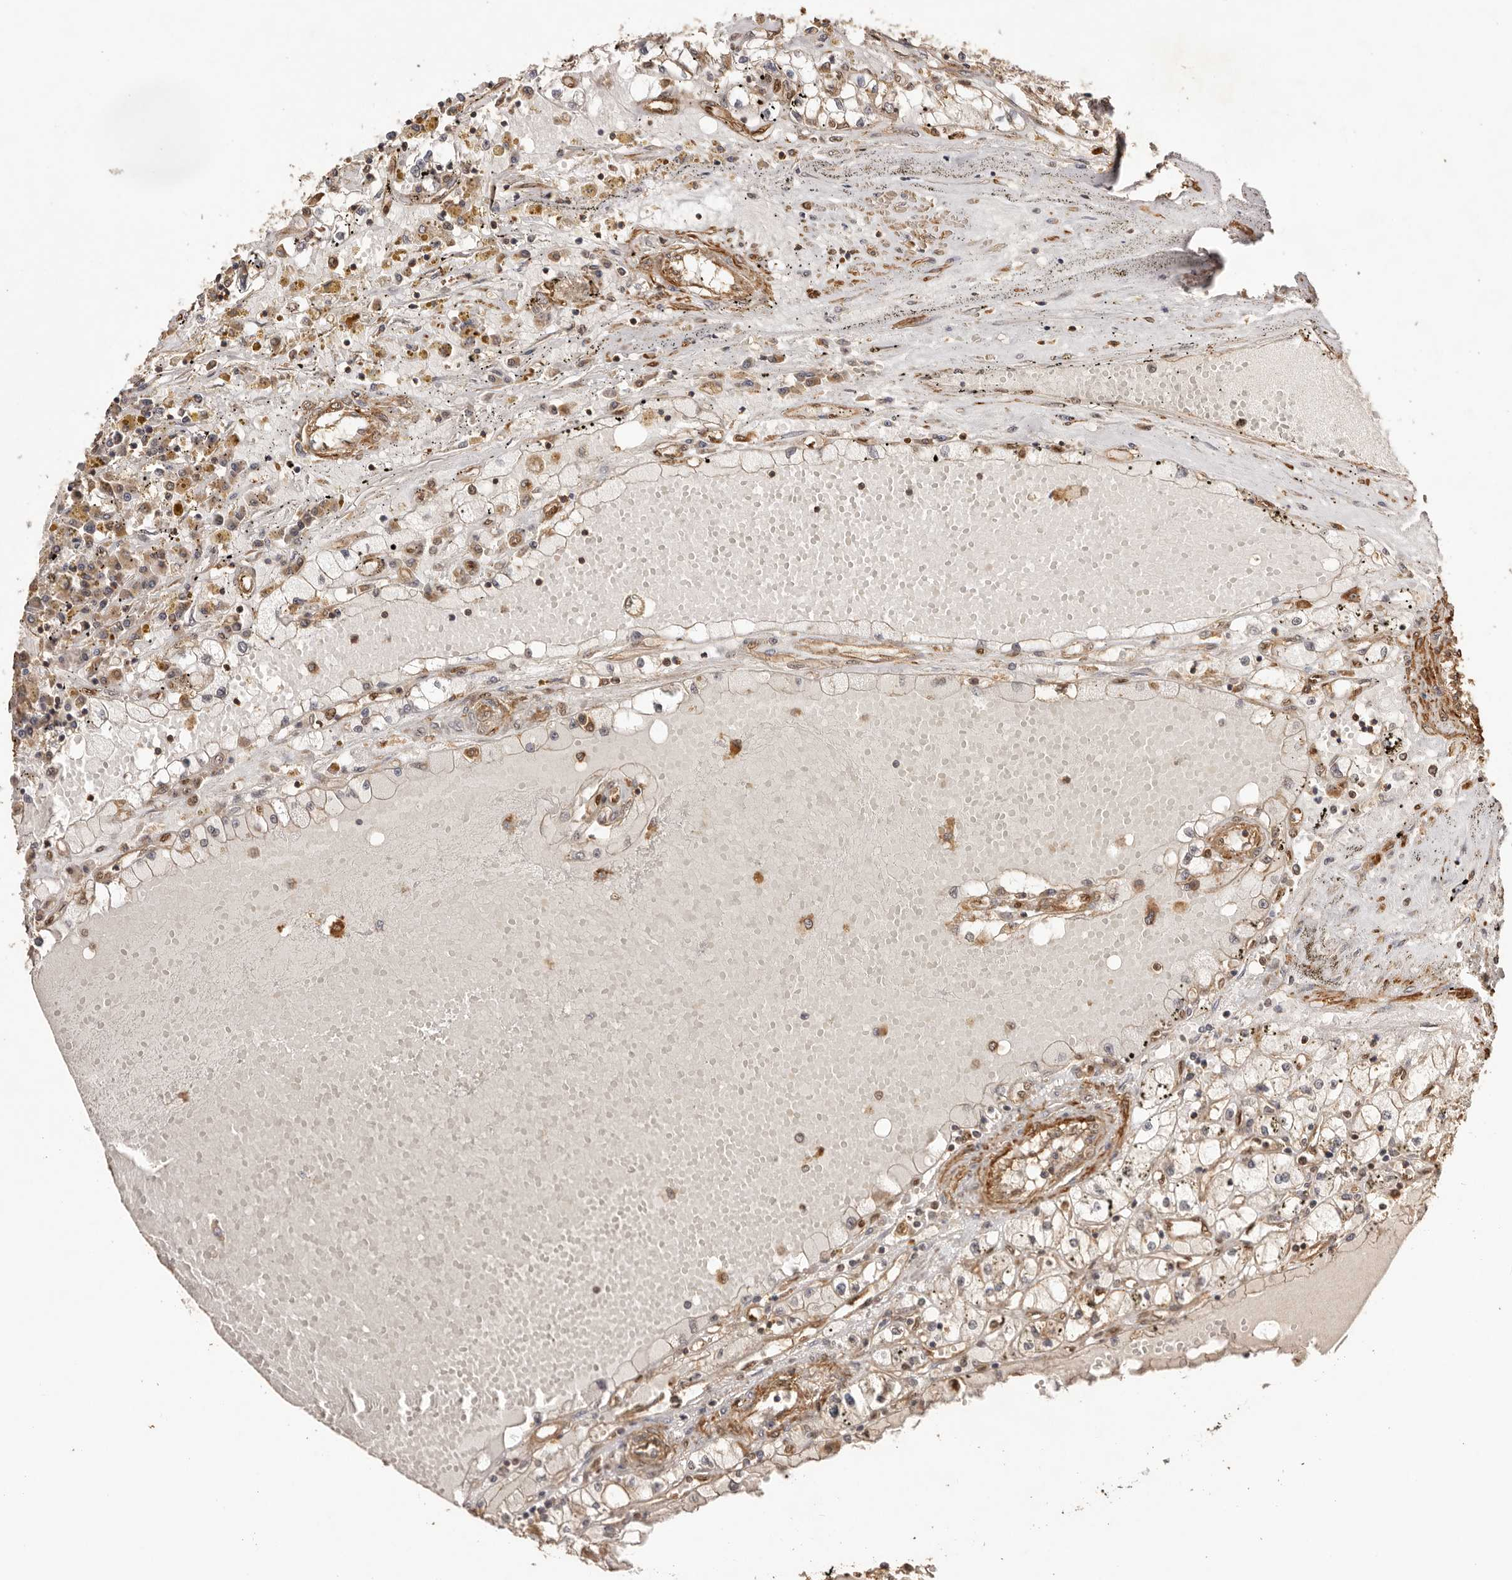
{"staining": {"intensity": "weak", "quantity": "<25%", "location": "cytoplasmic/membranous"}, "tissue": "renal cancer", "cell_type": "Tumor cells", "image_type": "cancer", "snomed": [{"axis": "morphology", "description": "Adenocarcinoma, NOS"}, {"axis": "topography", "description": "Kidney"}], "caption": "A high-resolution micrograph shows immunohistochemistry (IHC) staining of adenocarcinoma (renal), which displays no significant staining in tumor cells.", "gene": "UBR2", "patient": {"sex": "male", "age": 56}}